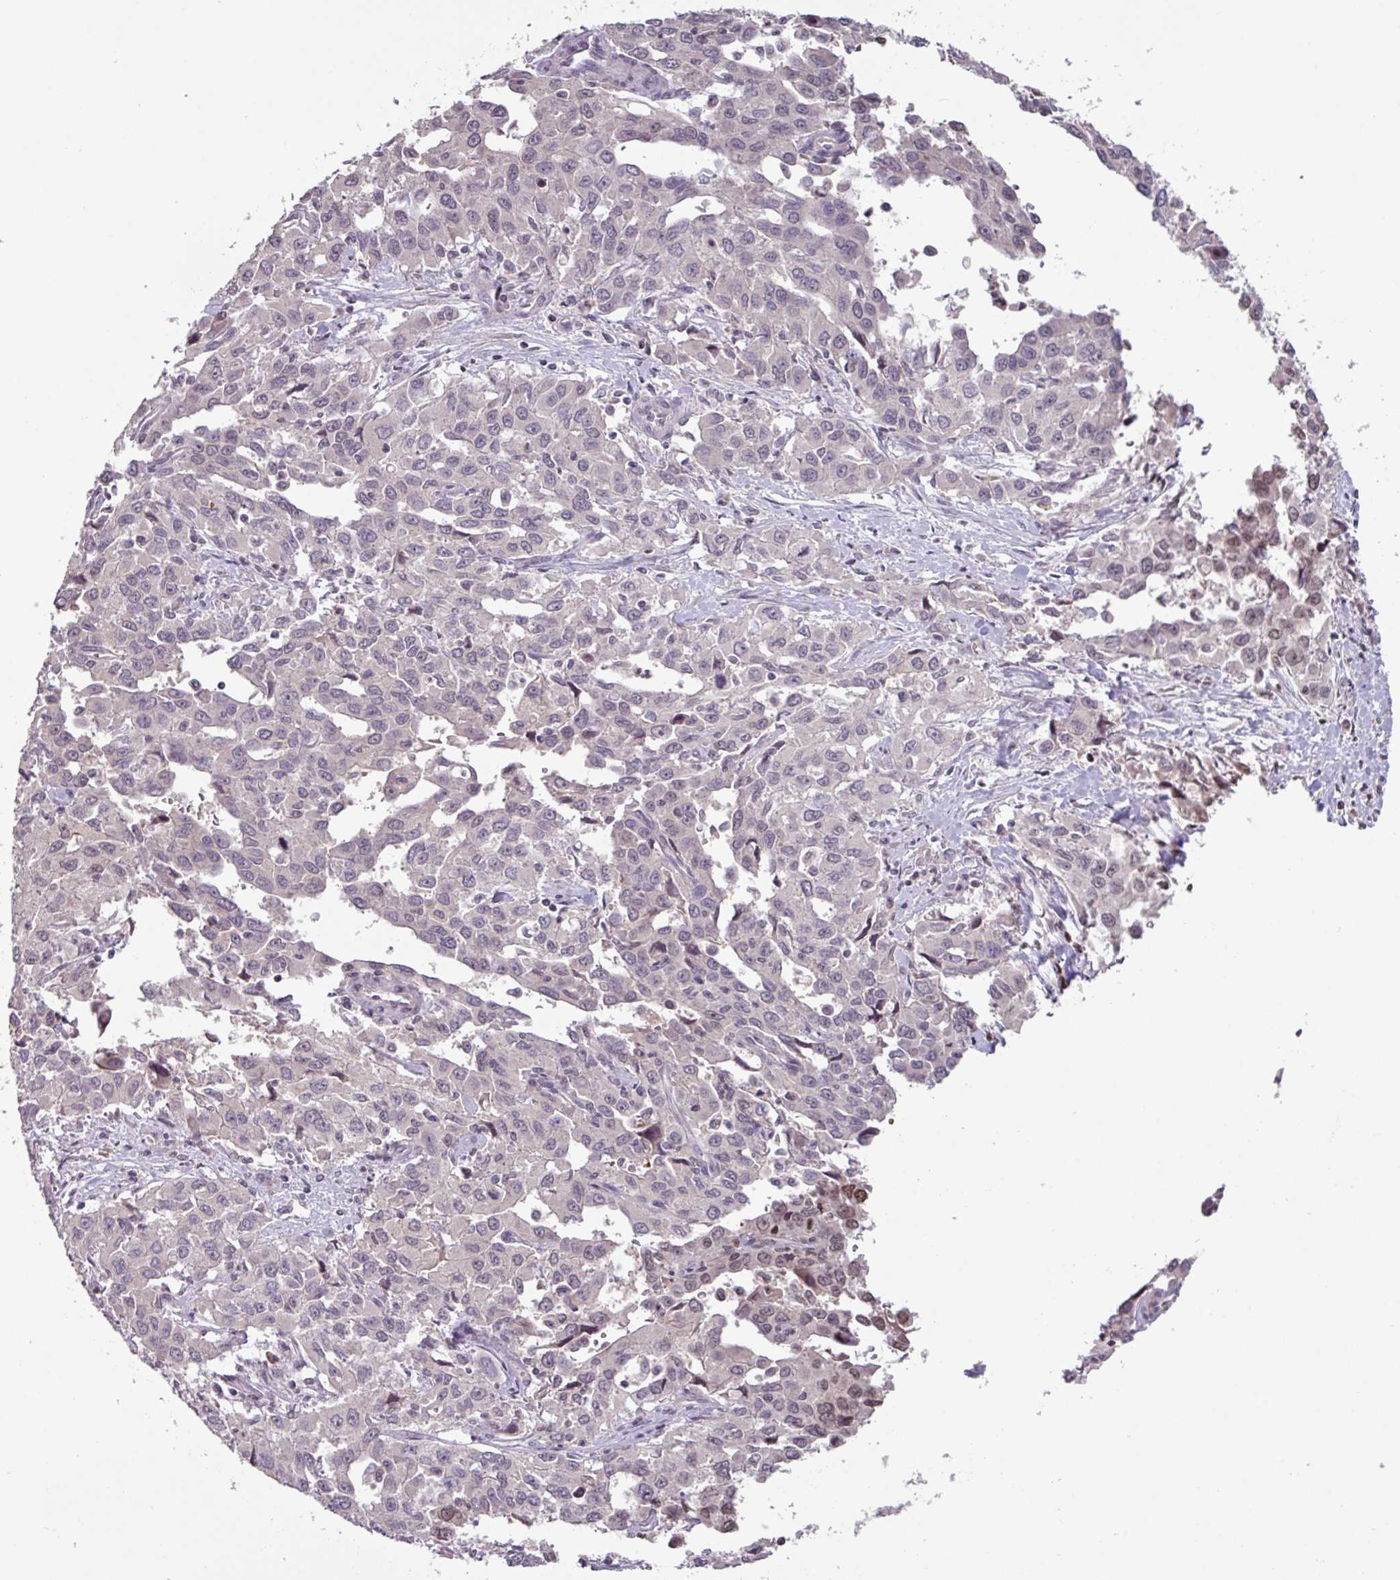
{"staining": {"intensity": "weak", "quantity": "<25%", "location": "nuclear"}, "tissue": "liver cancer", "cell_type": "Tumor cells", "image_type": "cancer", "snomed": [{"axis": "morphology", "description": "Carcinoma, Hepatocellular, NOS"}, {"axis": "topography", "description": "Liver"}], "caption": "There is no significant positivity in tumor cells of liver hepatocellular carcinoma.", "gene": "SLC5A10", "patient": {"sex": "male", "age": 63}}